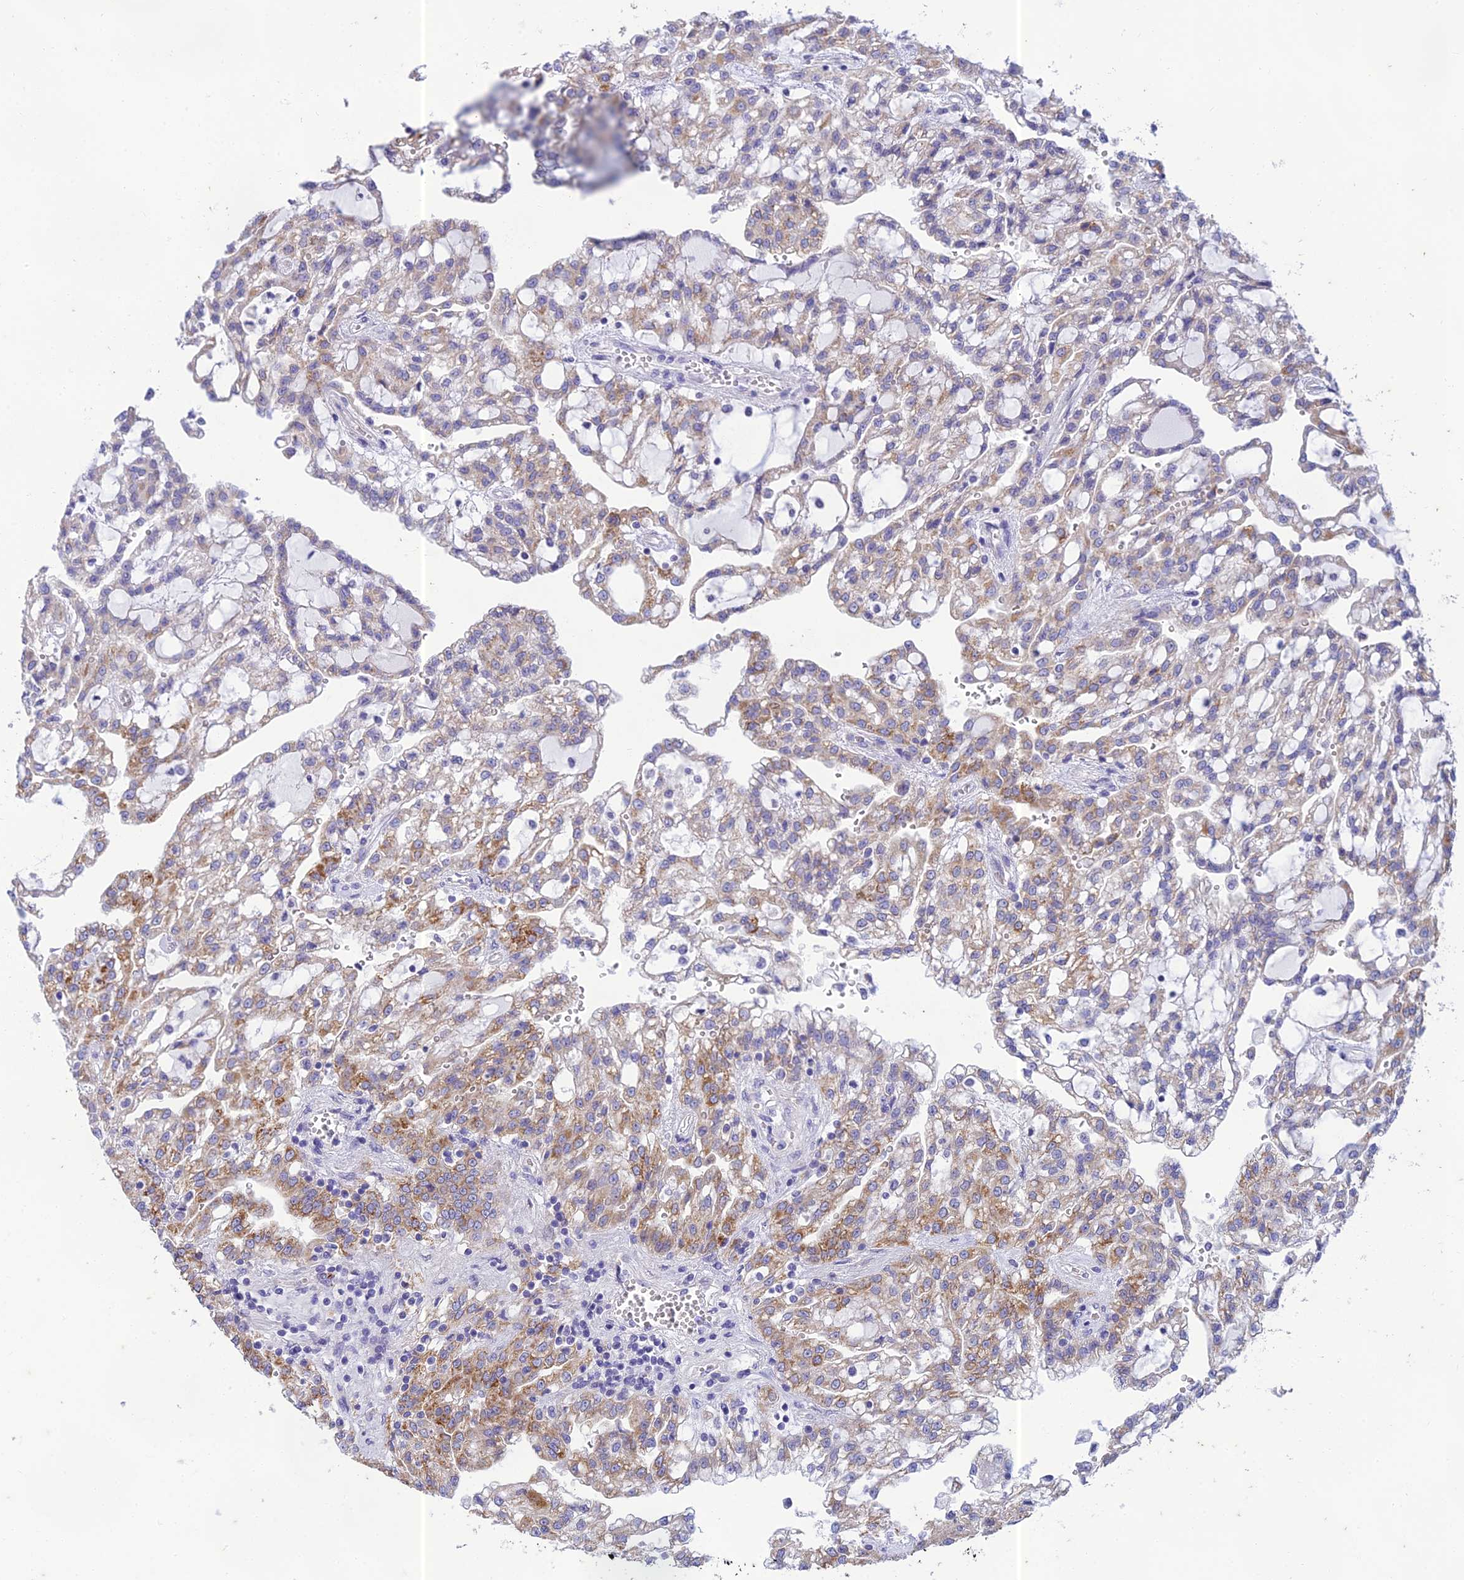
{"staining": {"intensity": "moderate", "quantity": "25%-75%", "location": "cytoplasmic/membranous"}, "tissue": "renal cancer", "cell_type": "Tumor cells", "image_type": "cancer", "snomed": [{"axis": "morphology", "description": "Adenocarcinoma, NOS"}, {"axis": "topography", "description": "Kidney"}], "caption": "The image shows a brown stain indicating the presence of a protein in the cytoplasmic/membranous of tumor cells in renal cancer (adenocarcinoma).", "gene": "PTCD2", "patient": {"sex": "male", "age": 63}}